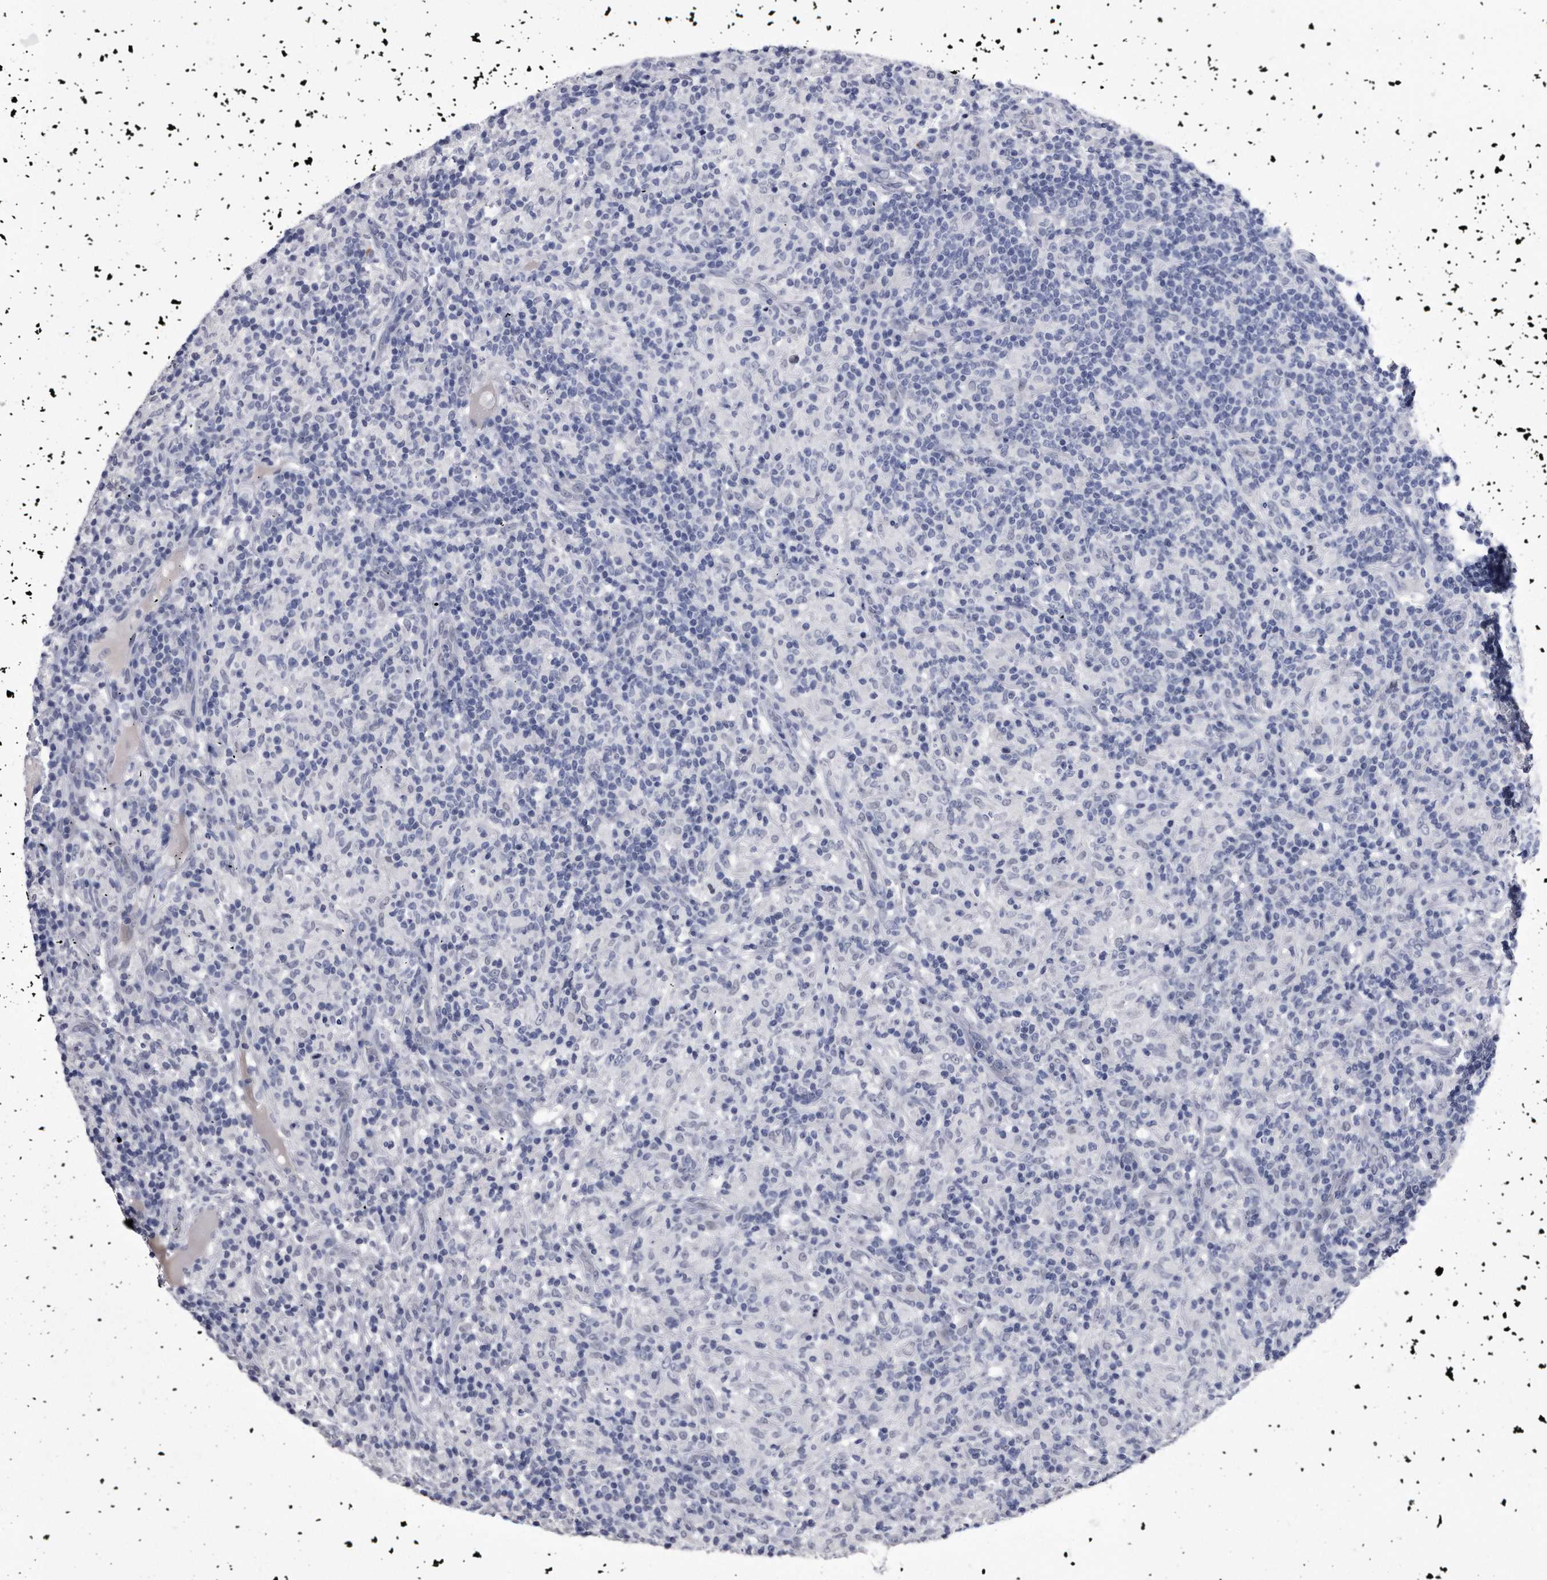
{"staining": {"intensity": "negative", "quantity": "none", "location": "none"}, "tissue": "lymphoma", "cell_type": "Tumor cells", "image_type": "cancer", "snomed": [{"axis": "morphology", "description": "Hodgkin's disease, NOS"}, {"axis": "topography", "description": "Lymph node"}], "caption": "Hodgkin's disease was stained to show a protein in brown. There is no significant staining in tumor cells.", "gene": "KCTD8", "patient": {"sex": "male", "age": 70}}